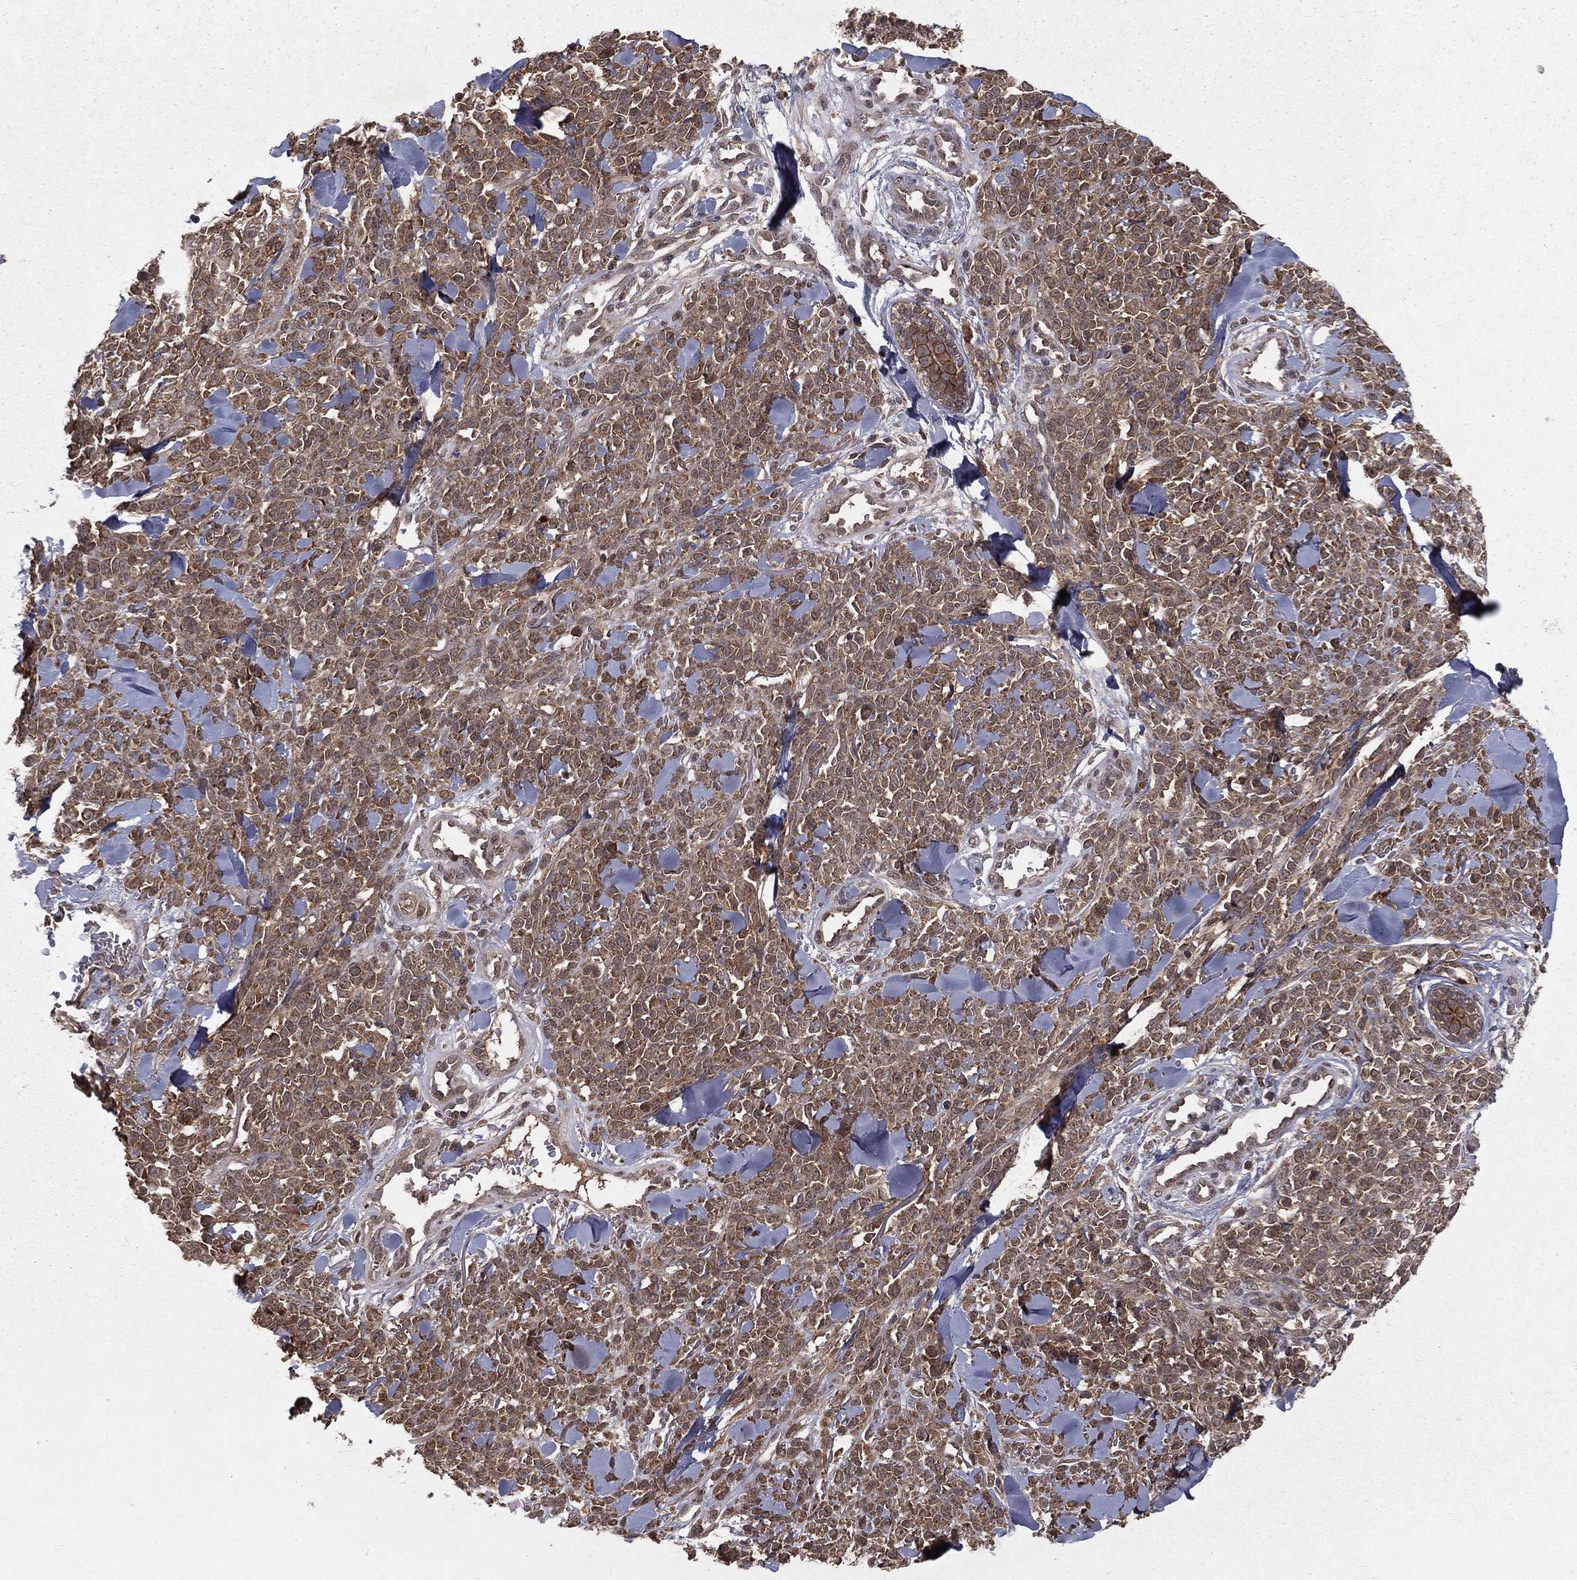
{"staining": {"intensity": "moderate", "quantity": ">75%", "location": "cytoplasmic/membranous"}, "tissue": "melanoma", "cell_type": "Tumor cells", "image_type": "cancer", "snomed": [{"axis": "morphology", "description": "Malignant melanoma, NOS"}, {"axis": "topography", "description": "Skin"}, {"axis": "topography", "description": "Skin of trunk"}], "caption": "Immunohistochemical staining of melanoma demonstrates medium levels of moderate cytoplasmic/membranous positivity in approximately >75% of tumor cells.", "gene": "ZDHHC15", "patient": {"sex": "male", "age": 74}}